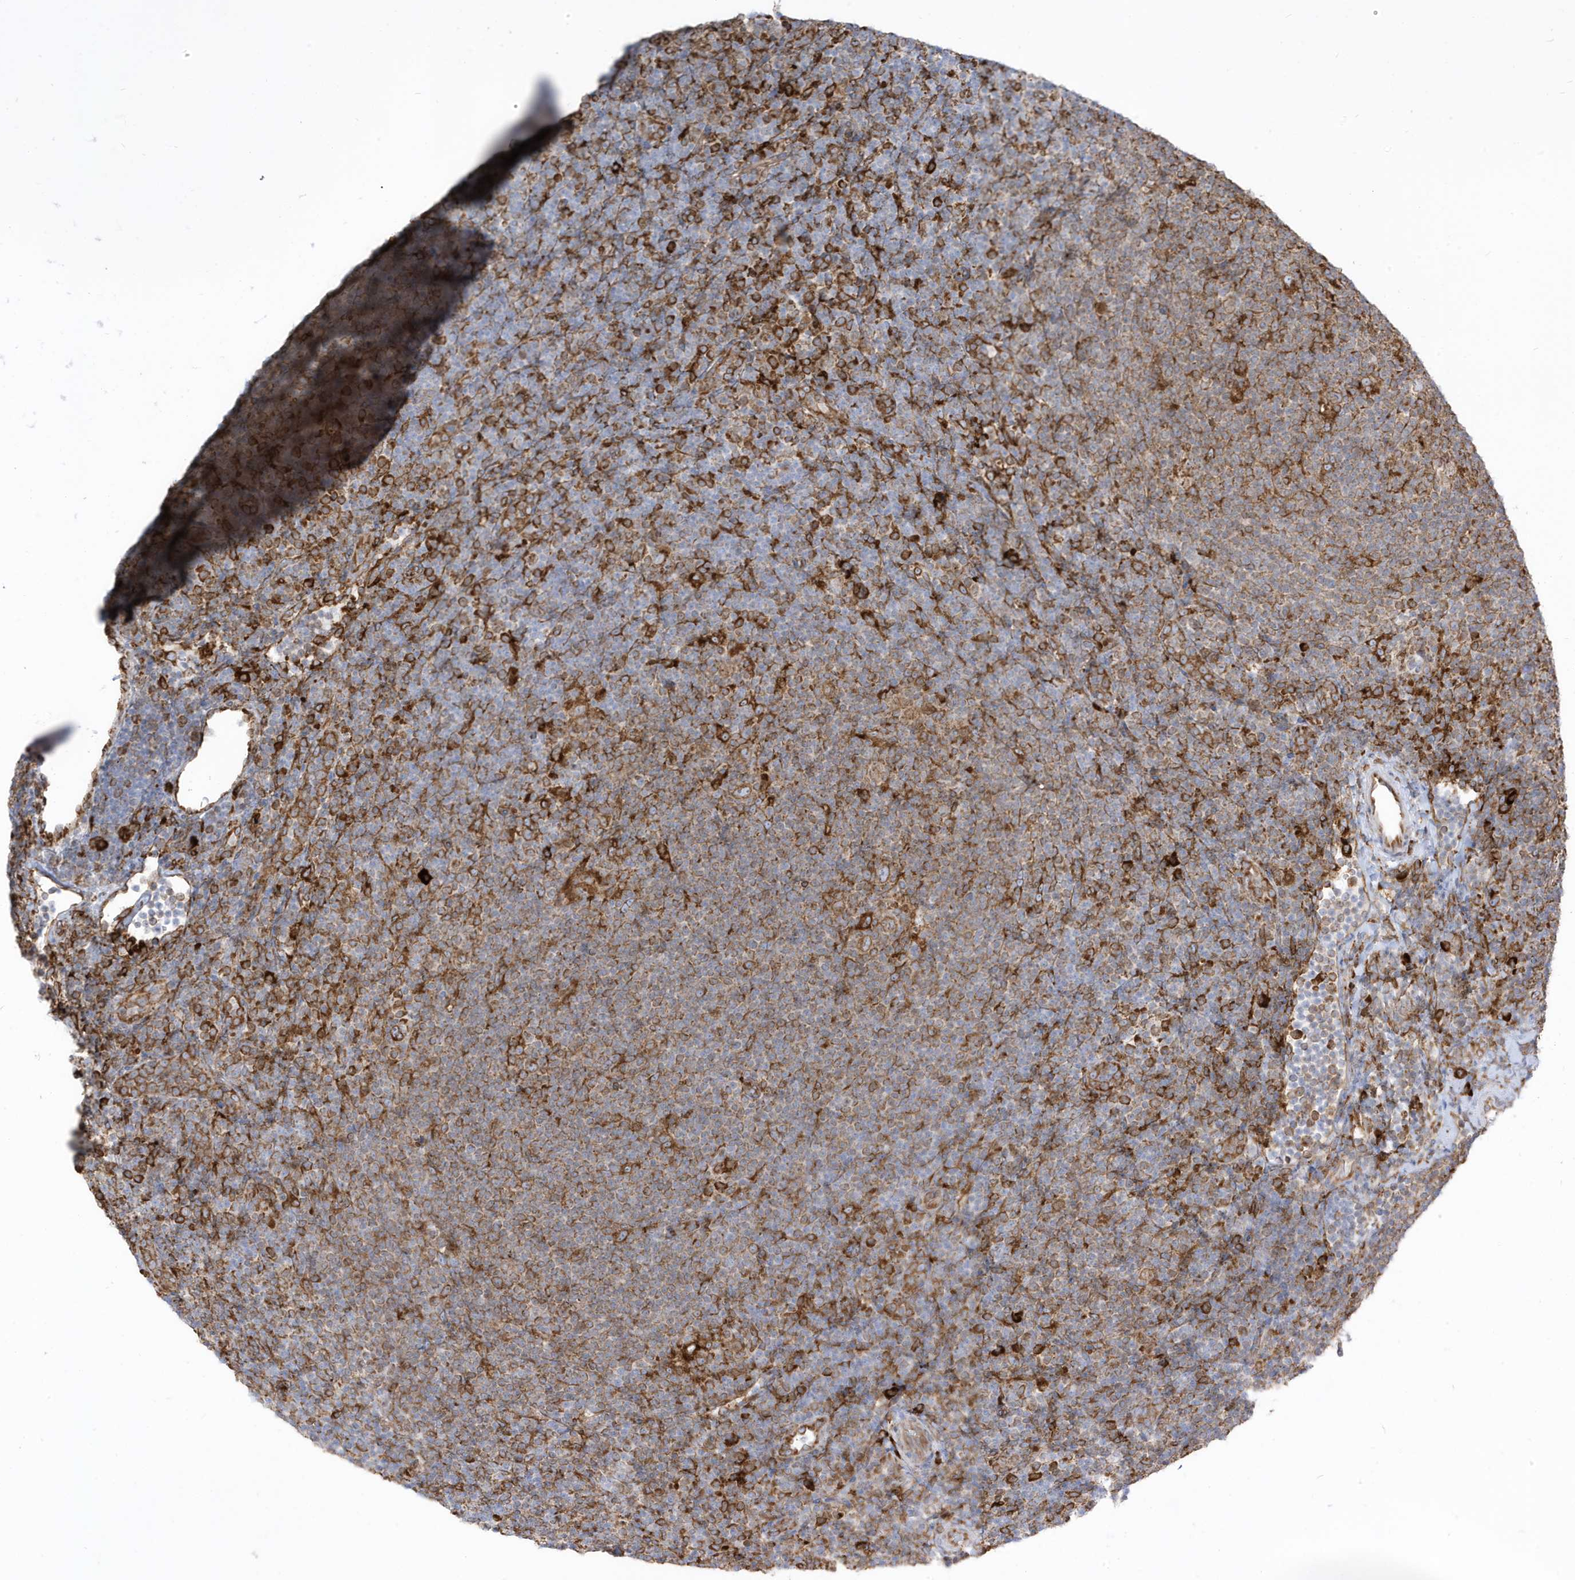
{"staining": {"intensity": "strong", "quantity": ">75%", "location": "cytoplasmic/membranous"}, "tissue": "lymphoma", "cell_type": "Tumor cells", "image_type": "cancer", "snomed": [{"axis": "morphology", "description": "Hodgkin's disease, NOS"}, {"axis": "topography", "description": "Lymph node"}], "caption": "DAB (3,3'-diaminobenzidine) immunohistochemical staining of human lymphoma displays strong cytoplasmic/membranous protein expression in approximately >75% of tumor cells. (Stains: DAB (3,3'-diaminobenzidine) in brown, nuclei in blue, Microscopy: brightfield microscopy at high magnification).", "gene": "PDIA6", "patient": {"sex": "female", "age": 57}}